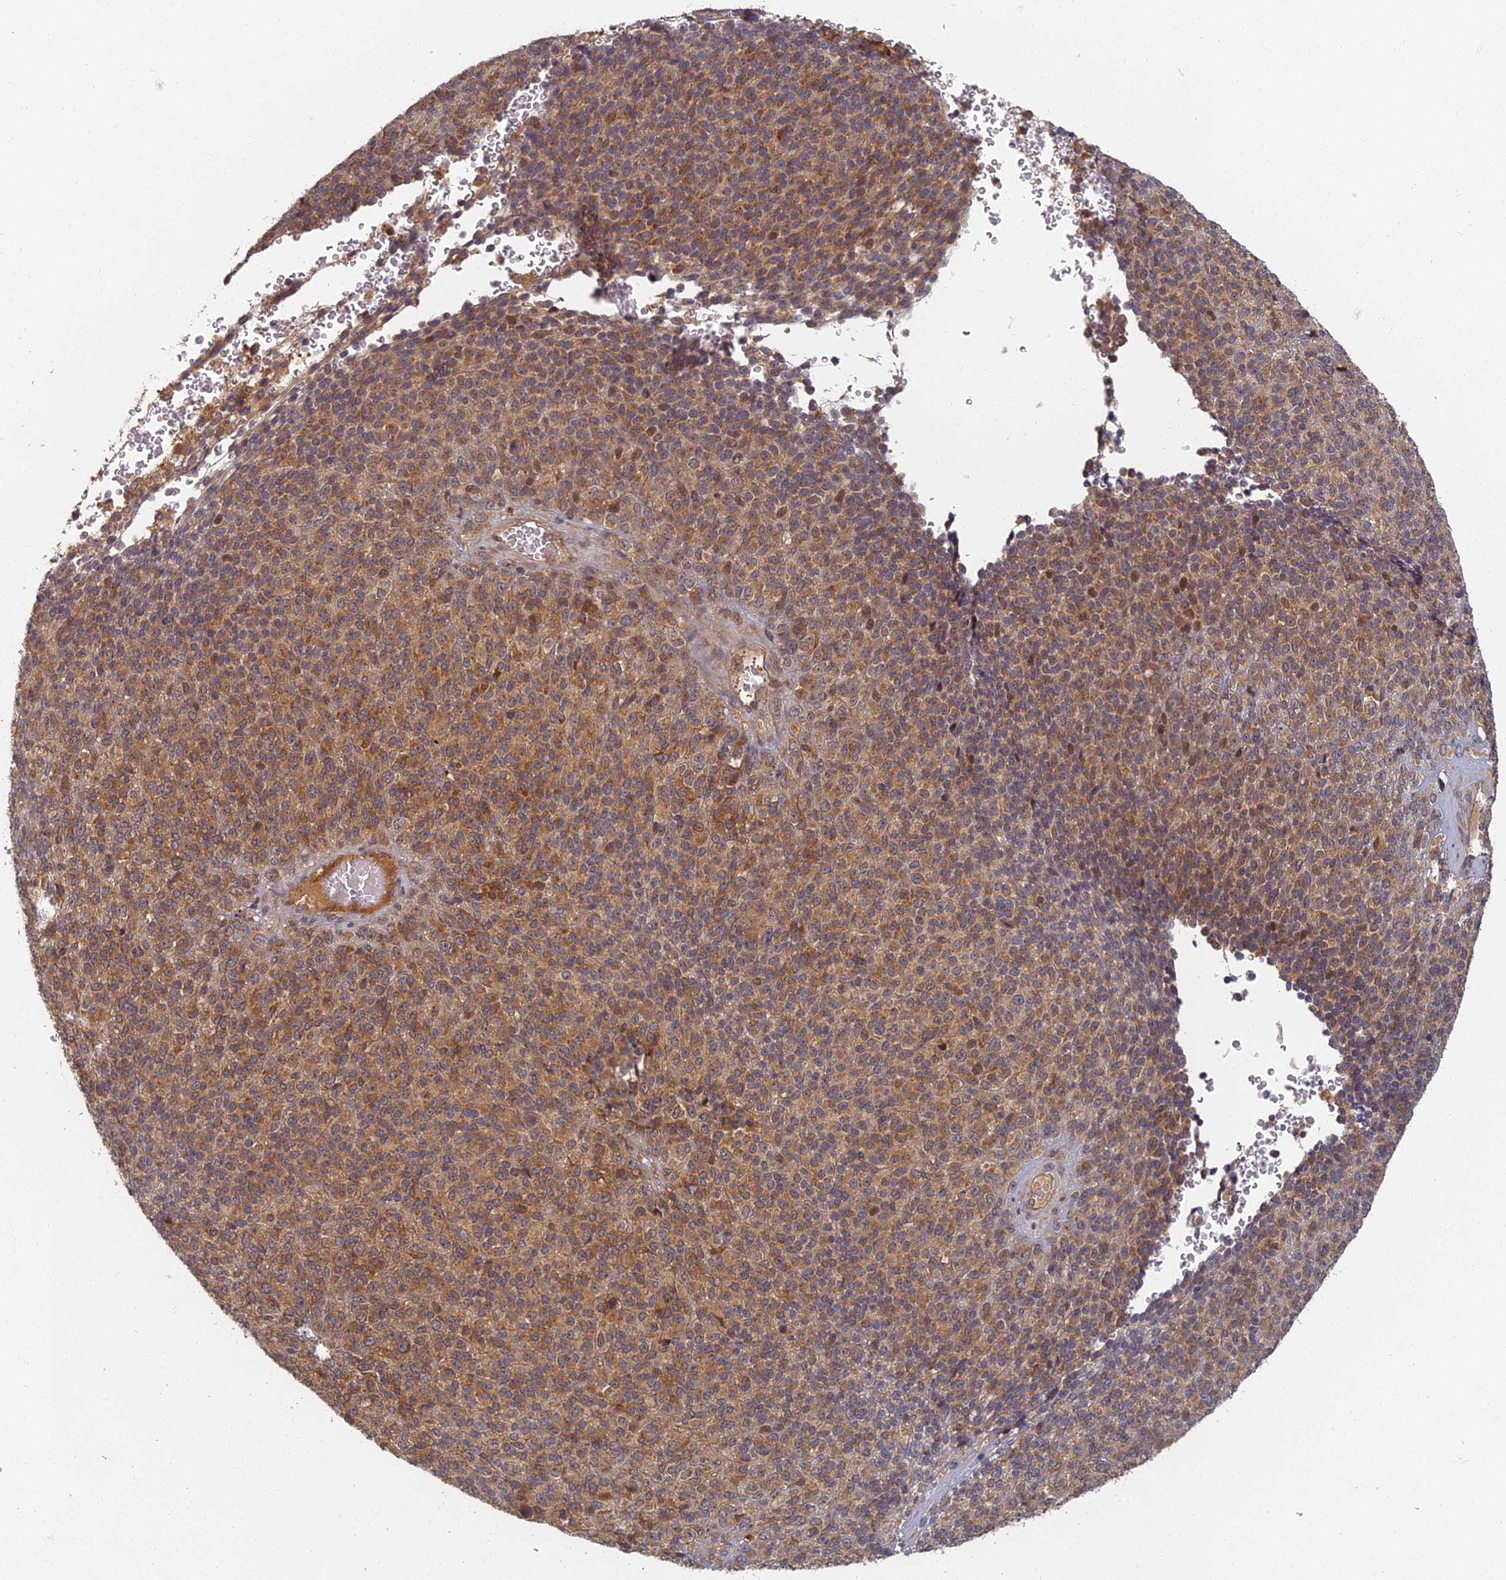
{"staining": {"intensity": "moderate", "quantity": ">75%", "location": "cytoplasmic/membranous"}, "tissue": "melanoma", "cell_type": "Tumor cells", "image_type": "cancer", "snomed": [{"axis": "morphology", "description": "Malignant melanoma, Metastatic site"}, {"axis": "topography", "description": "Brain"}], "caption": "Immunohistochemistry micrograph of malignant melanoma (metastatic site) stained for a protein (brown), which displays medium levels of moderate cytoplasmic/membranous positivity in about >75% of tumor cells.", "gene": "INO80D", "patient": {"sex": "female", "age": 56}}